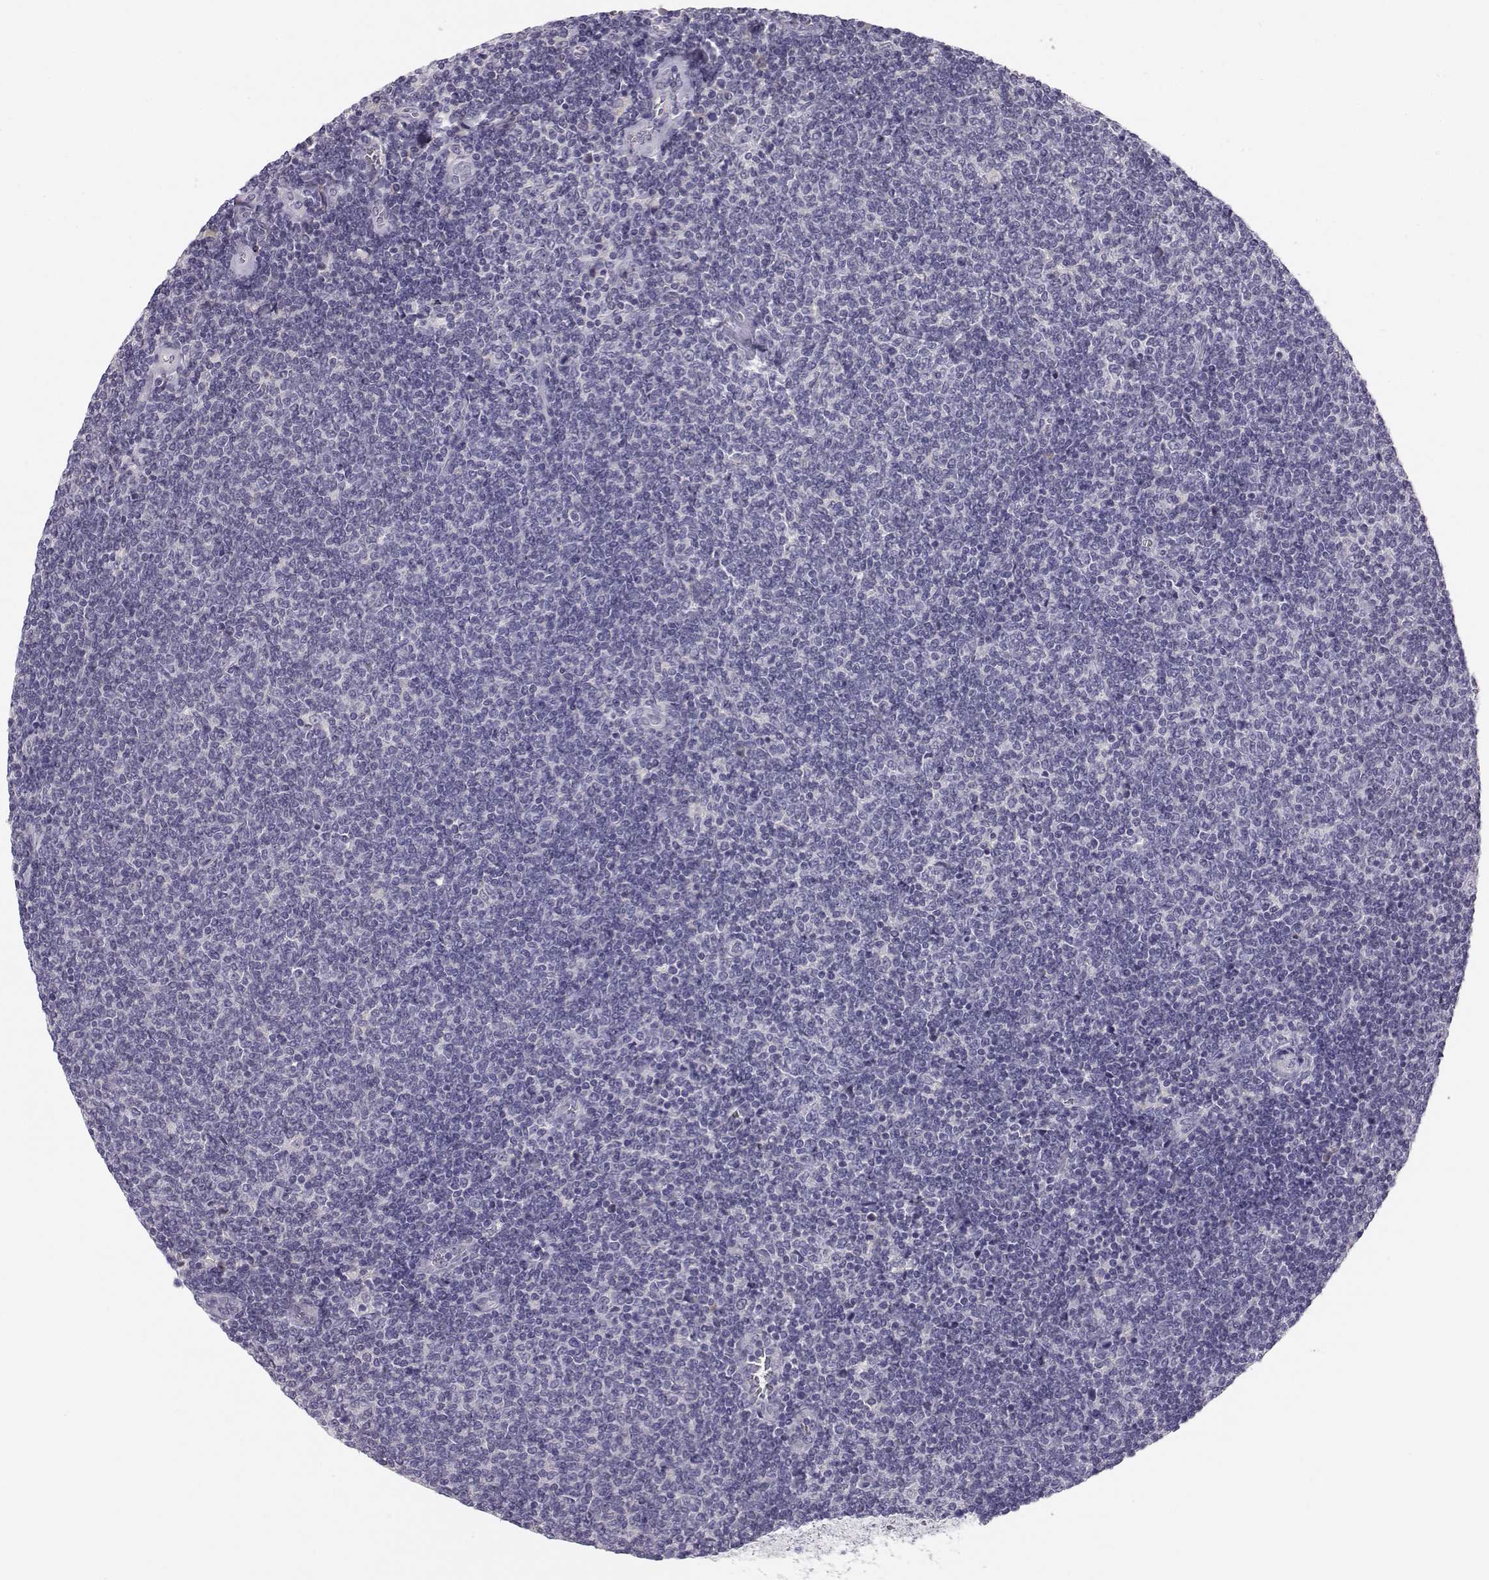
{"staining": {"intensity": "negative", "quantity": "none", "location": "none"}, "tissue": "lymphoma", "cell_type": "Tumor cells", "image_type": "cancer", "snomed": [{"axis": "morphology", "description": "Malignant lymphoma, non-Hodgkin's type, Low grade"}, {"axis": "topography", "description": "Lymph node"}], "caption": "Low-grade malignant lymphoma, non-Hodgkin's type was stained to show a protein in brown. There is no significant expression in tumor cells.", "gene": "ACSL6", "patient": {"sex": "male", "age": 52}}